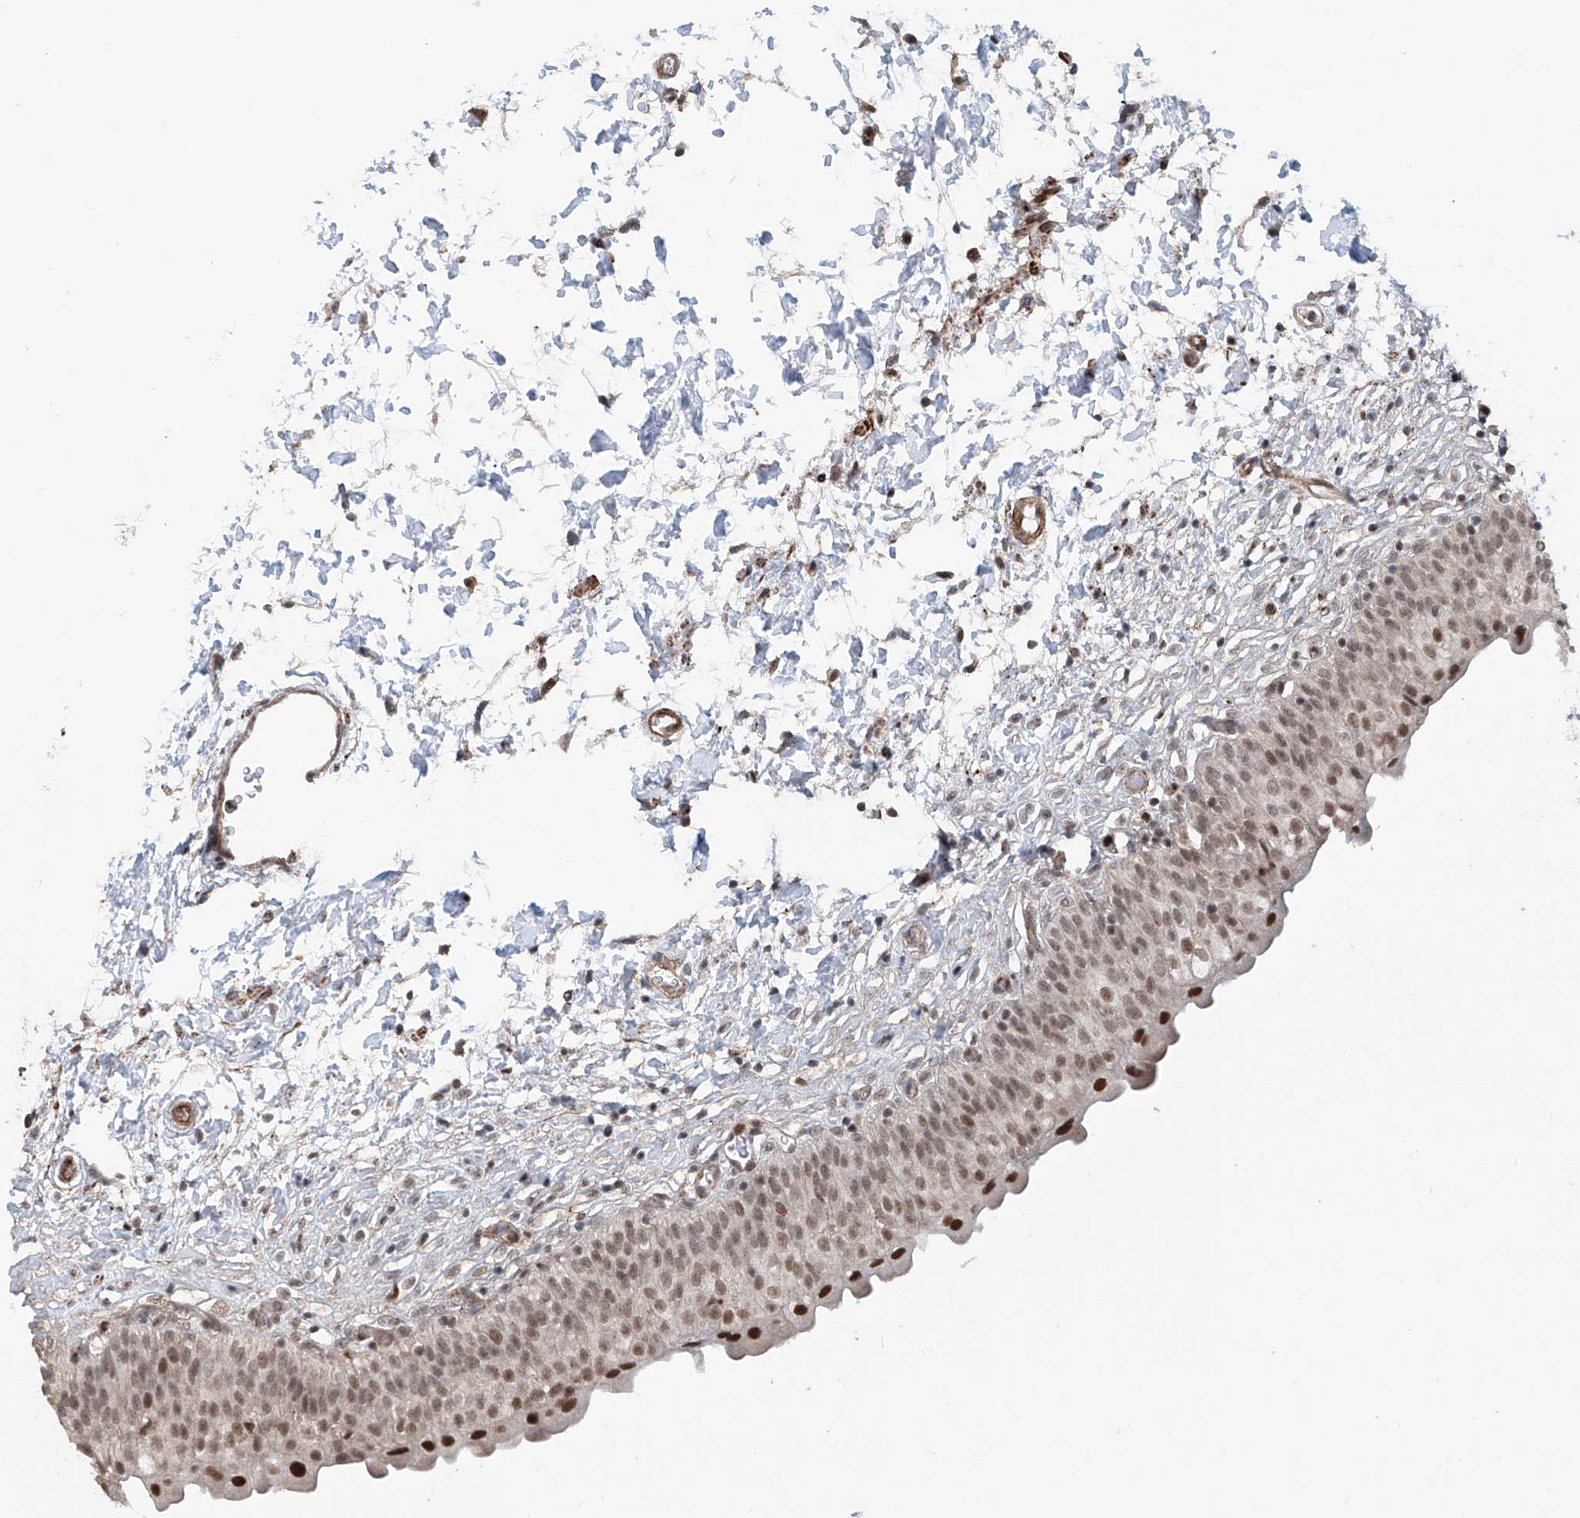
{"staining": {"intensity": "moderate", "quantity": "25%-75%", "location": "nuclear"}, "tissue": "urinary bladder", "cell_type": "Urothelial cells", "image_type": "normal", "snomed": [{"axis": "morphology", "description": "Normal tissue, NOS"}, {"axis": "topography", "description": "Urinary bladder"}], "caption": "A micrograph of urinary bladder stained for a protein displays moderate nuclear brown staining in urothelial cells. (DAB IHC, brown staining for protein, blue staining for nuclei).", "gene": "SDE2", "patient": {"sex": "male", "age": 55}}